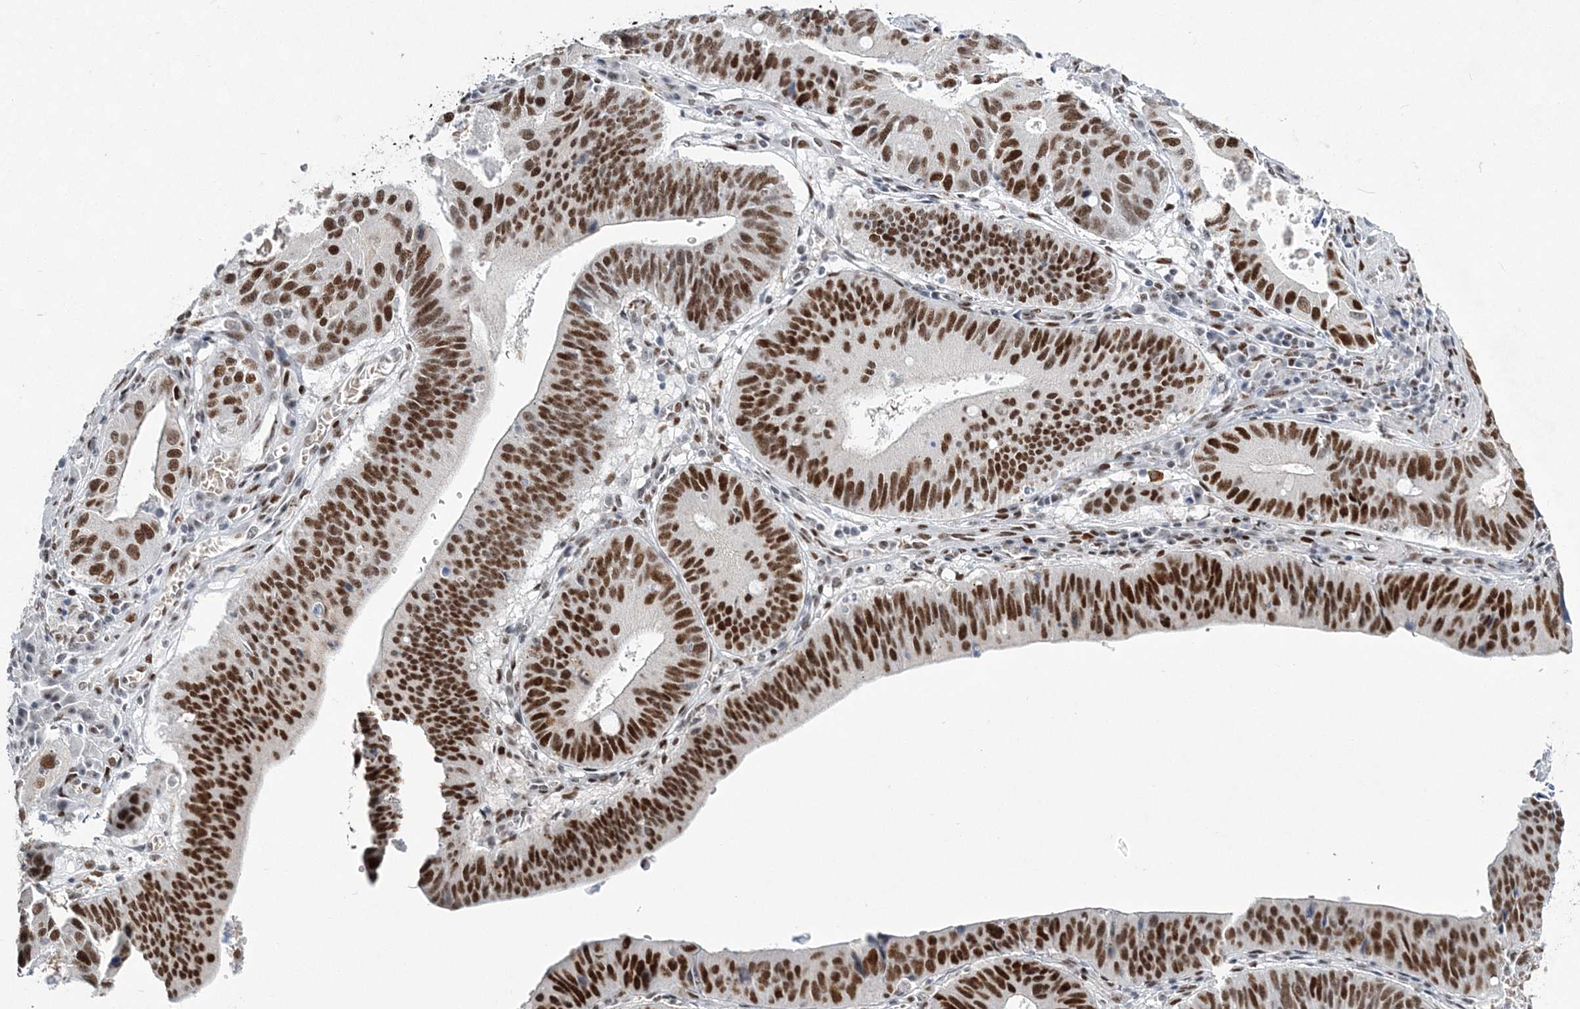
{"staining": {"intensity": "strong", "quantity": ">75%", "location": "nuclear"}, "tissue": "stomach cancer", "cell_type": "Tumor cells", "image_type": "cancer", "snomed": [{"axis": "morphology", "description": "Adenocarcinoma, NOS"}, {"axis": "topography", "description": "Stomach"}], "caption": "Immunohistochemistry (IHC) photomicrograph of adenocarcinoma (stomach) stained for a protein (brown), which demonstrates high levels of strong nuclear positivity in approximately >75% of tumor cells.", "gene": "ZBTB7A", "patient": {"sex": "male", "age": 59}}